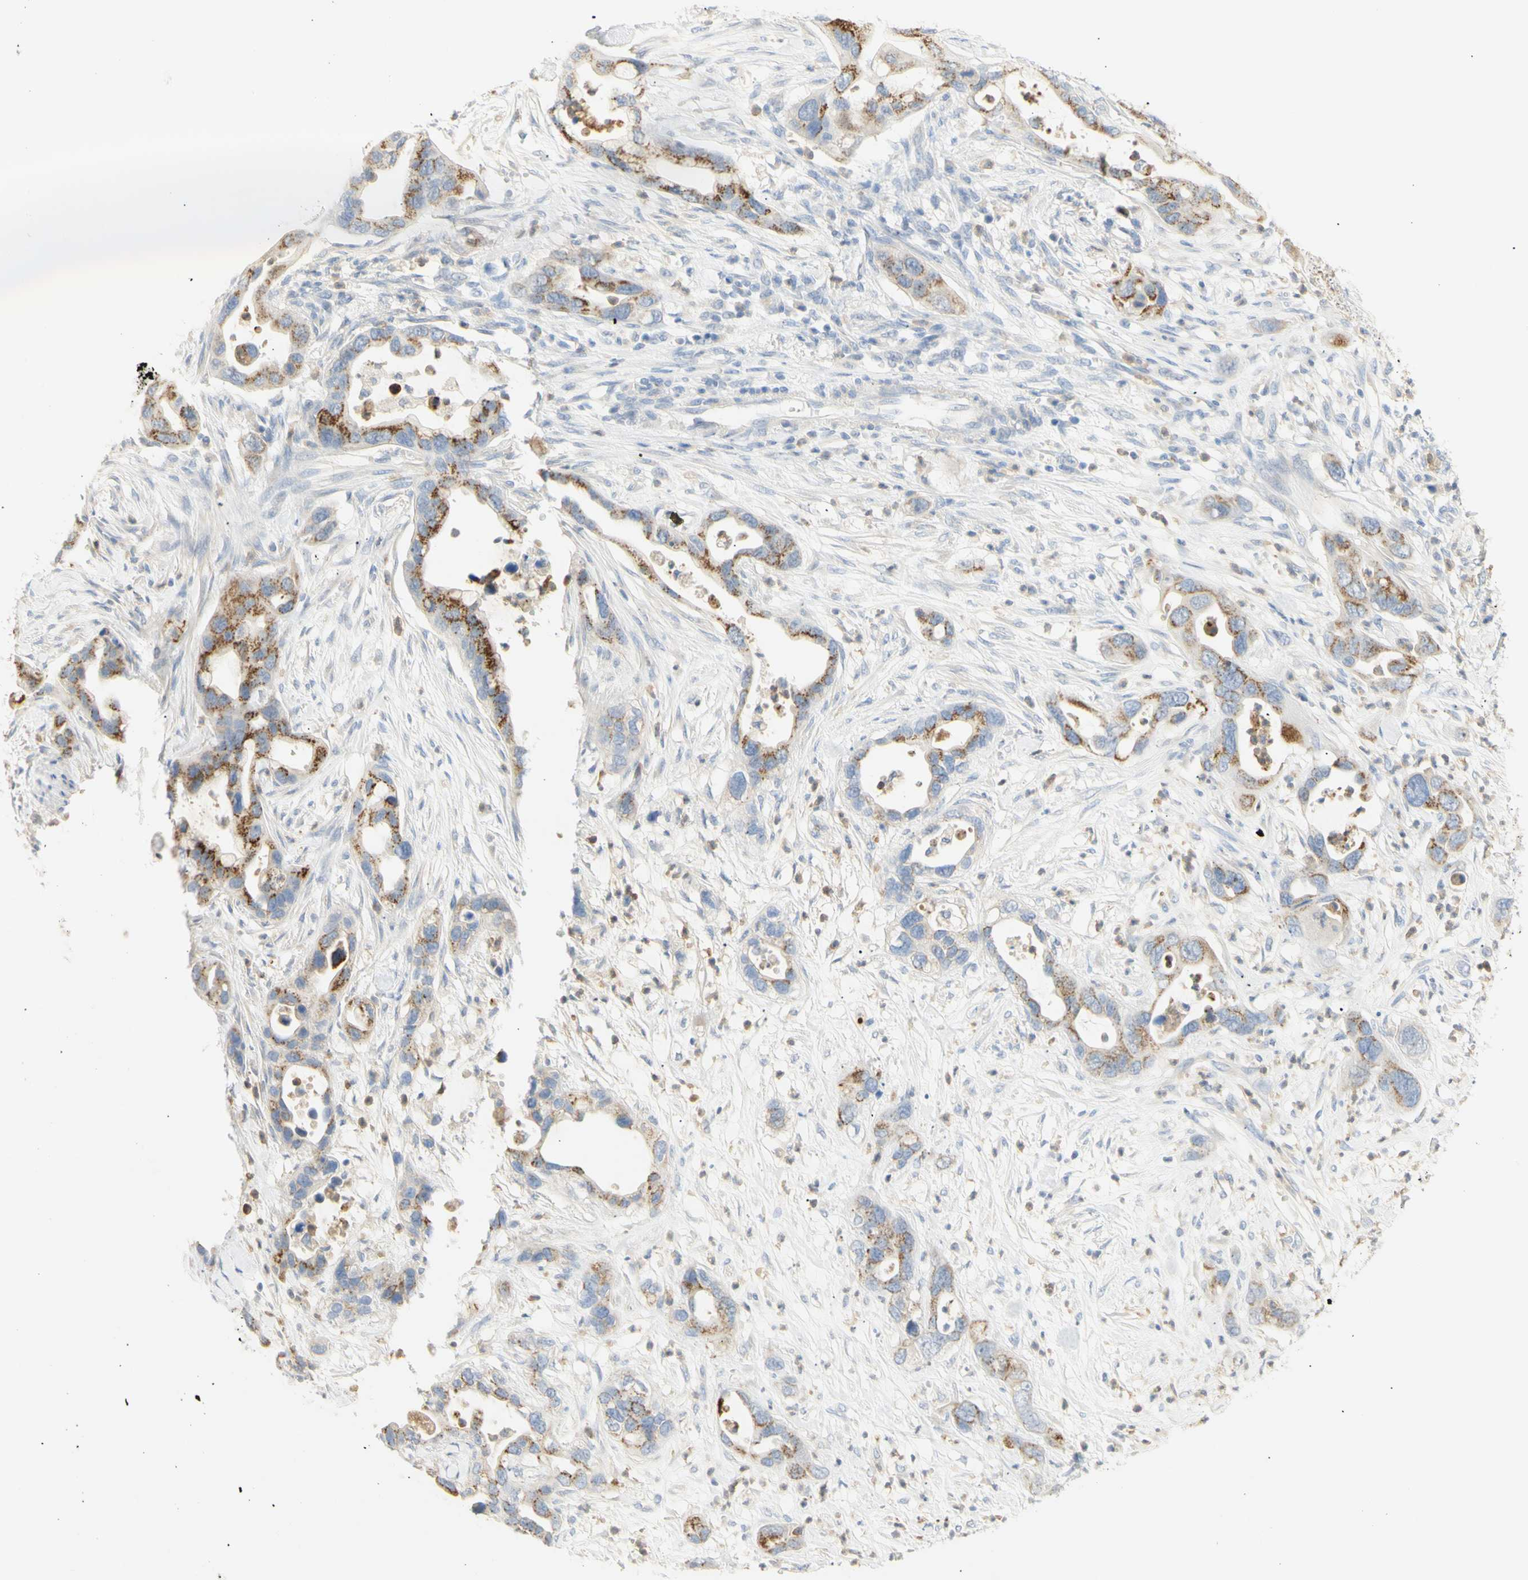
{"staining": {"intensity": "moderate", "quantity": ">75%", "location": "cytoplasmic/membranous"}, "tissue": "pancreatic cancer", "cell_type": "Tumor cells", "image_type": "cancer", "snomed": [{"axis": "morphology", "description": "Adenocarcinoma, NOS"}, {"axis": "topography", "description": "Pancreas"}], "caption": "Pancreatic adenocarcinoma tissue reveals moderate cytoplasmic/membranous expression in approximately >75% of tumor cells, visualized by immunohistochemistry.", "gene": "B4GALNT3", "patient": {"sex": "female", "age": 71}}